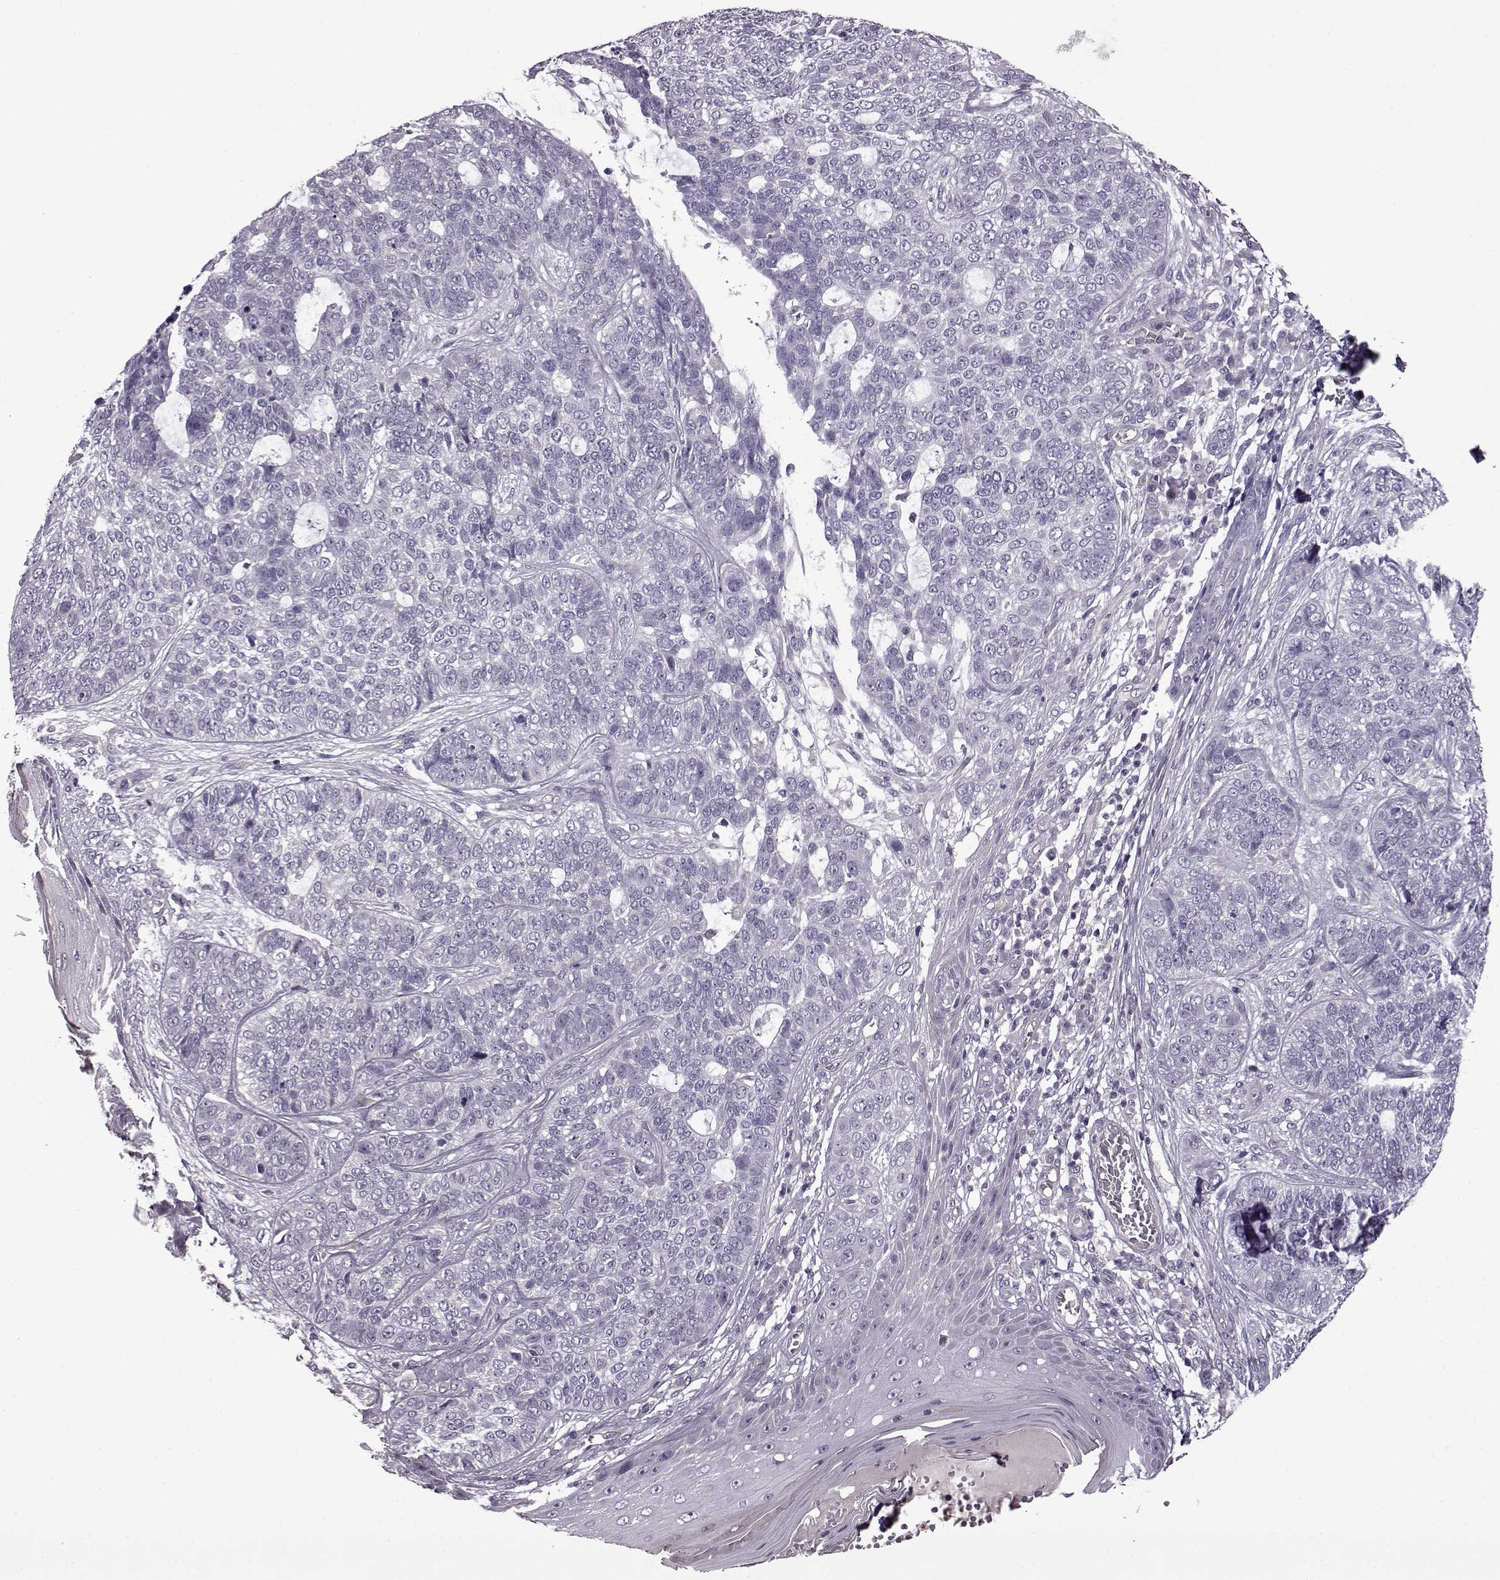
{"staining": {"intensity": "negative", "quantity": "none", "location": "none"}, "tissue": "skin cancer", "cell_type": "Tumor cells", "image_type": "cancer", "snomed": [{"axis": "morphology", "description": "Basal cell carcinoma"}, {"axis": "topography", "description": "Skin"}], "caption": "IHC image of neoplastic tissue: skin basal cell carcinoma stained with DAB (3,3'-diaminobenzidine) demonstrates no significant protein positivity in tumor cells.", "gene": "EDDM3B", "patient": {"sex": "female", "age": 69}}